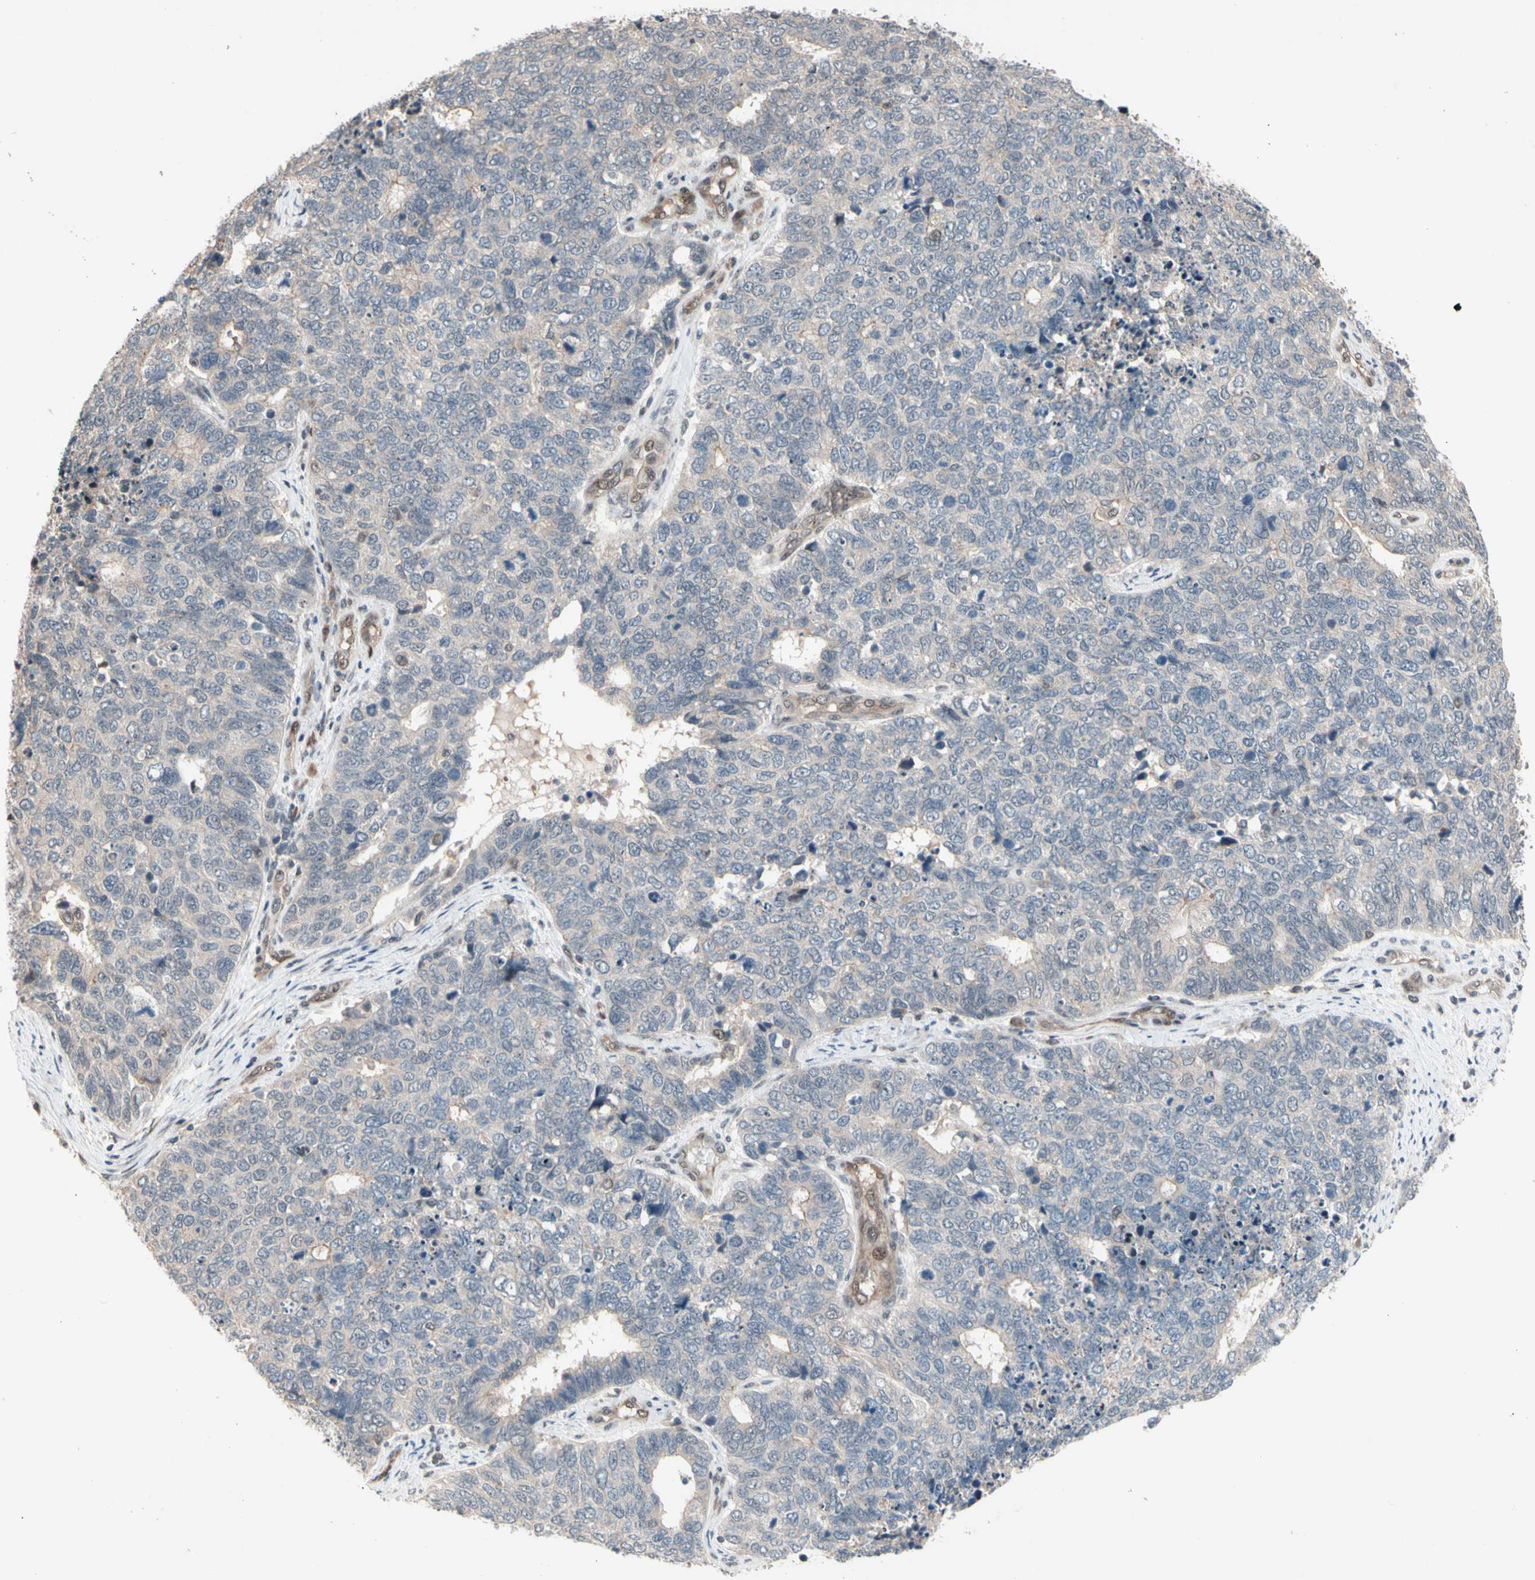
{"staining": {"intensity": "weak", "quantity": ">75%", "location": "cytoplasmic/membranous"}, "tissue": "cervical cancer", "cell_type": "Tumor cells", "image_type": "cancer", "snomed": [{"axis": "morphology", "description": "Squamous cell carcinoma, NOS"}, {"axis": "topography", "description": "Cervix"}], "caption": "Cervical squamous cell carcinoma tissue exhibits weak cytoplasmic/membranous staining in about >75% of tumor cells", "gene": "NGEF", "patient": {"sex": "female", "age": 63}}